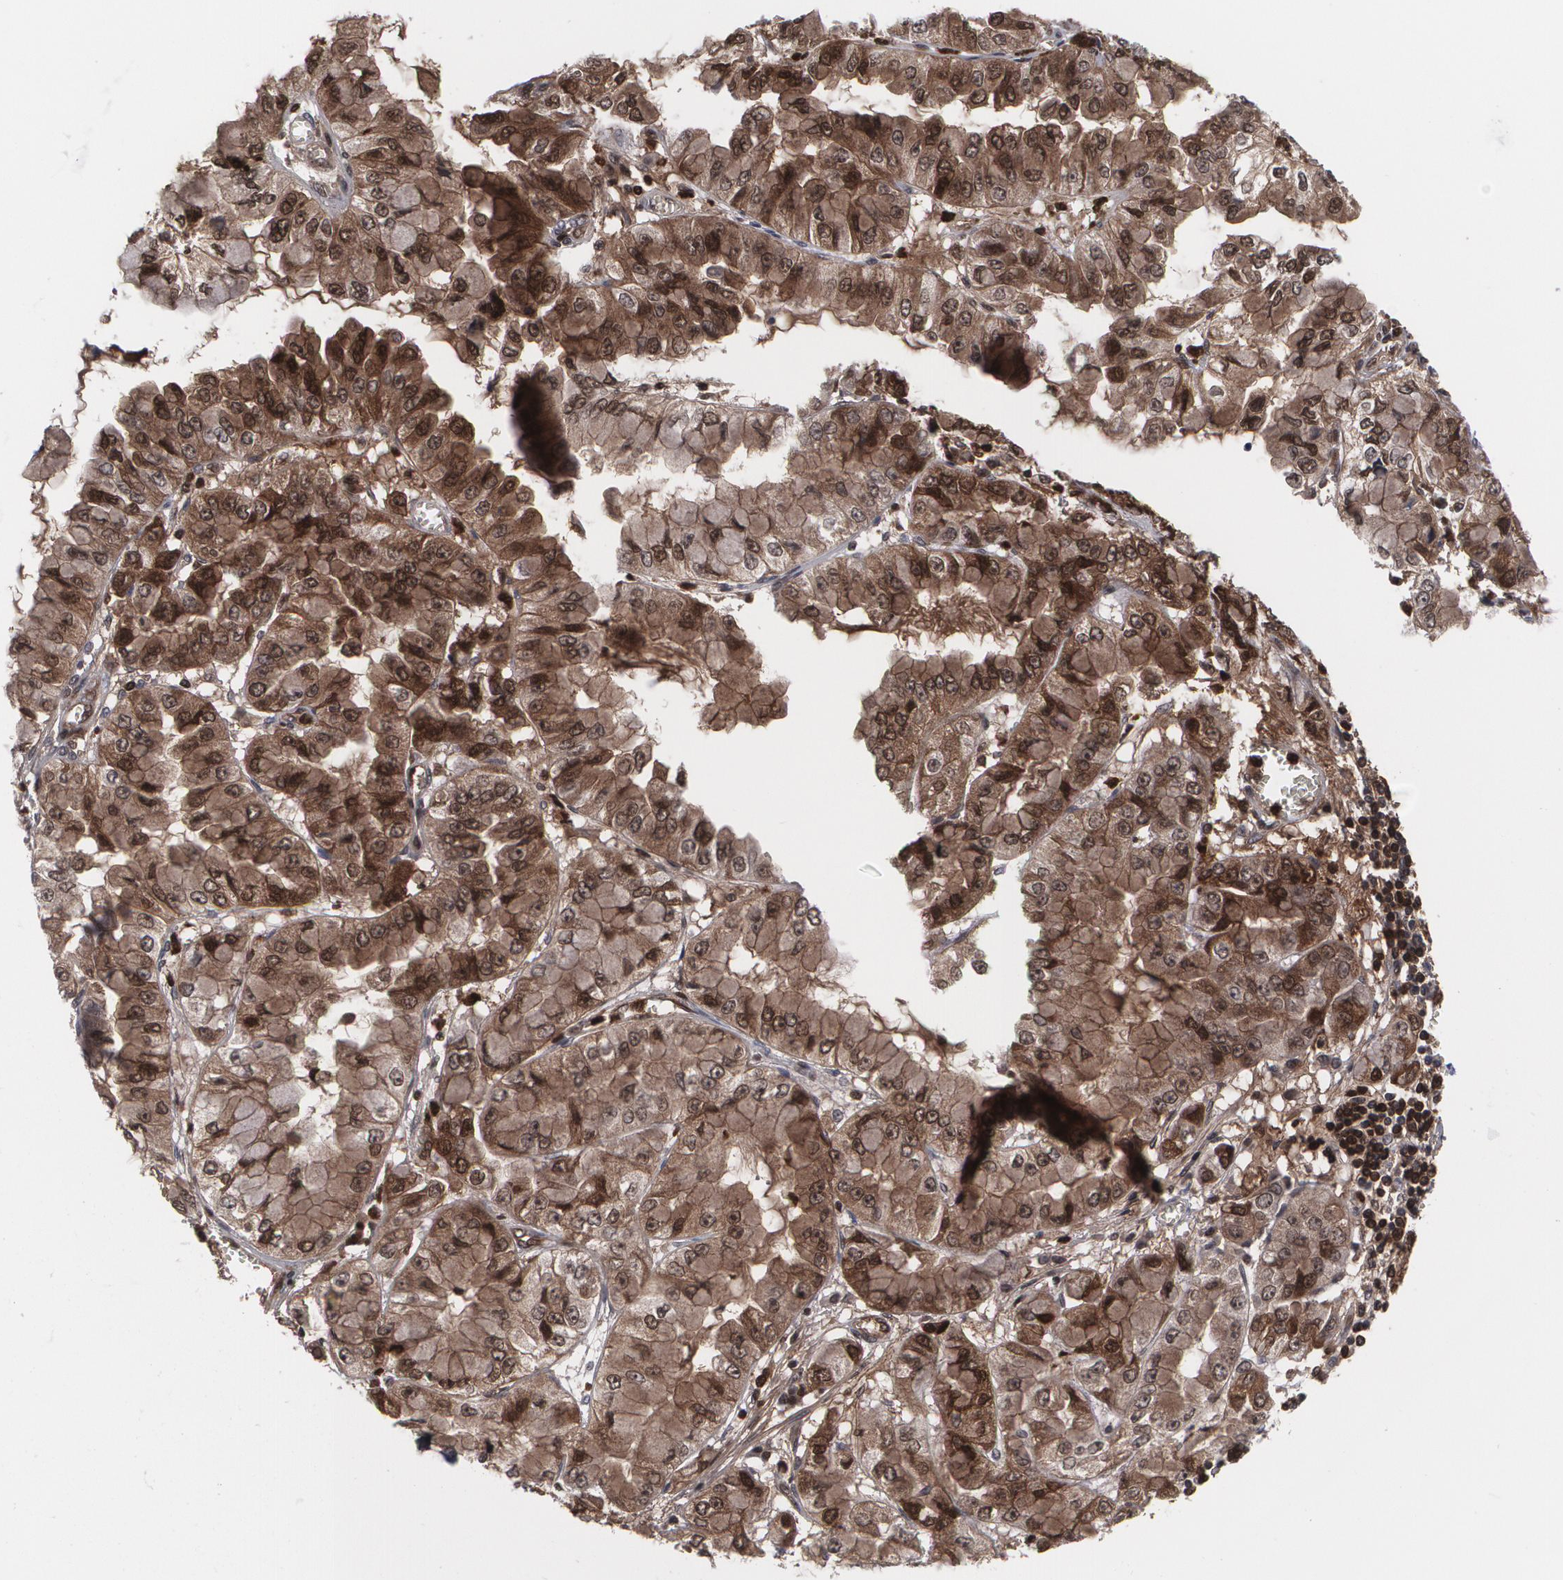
{"staining": {"intensity": "moderate", "quantity": ">75%", "location": "cytoplasmic/membranous"}, "tissue": "liver cancer", "cell_type": "Tumor cells", "image_type": "cancer", "snomed": [{"axis": "morphology", "description": "Cholangiocarcinoma"}, {"axis": "topography", "description": "Liver"}], "caption": "Immunohistochemistry (IHC) histopathology image of human liver cancer (cholangiocarcinoma) stained for a protein (brown), which shows medium levels of moderate cytoplasmic/membranous expression in approximately >75% of tumor cells.", "gene": "LRG1", "patient": {"sex": "female", "age": 79}}